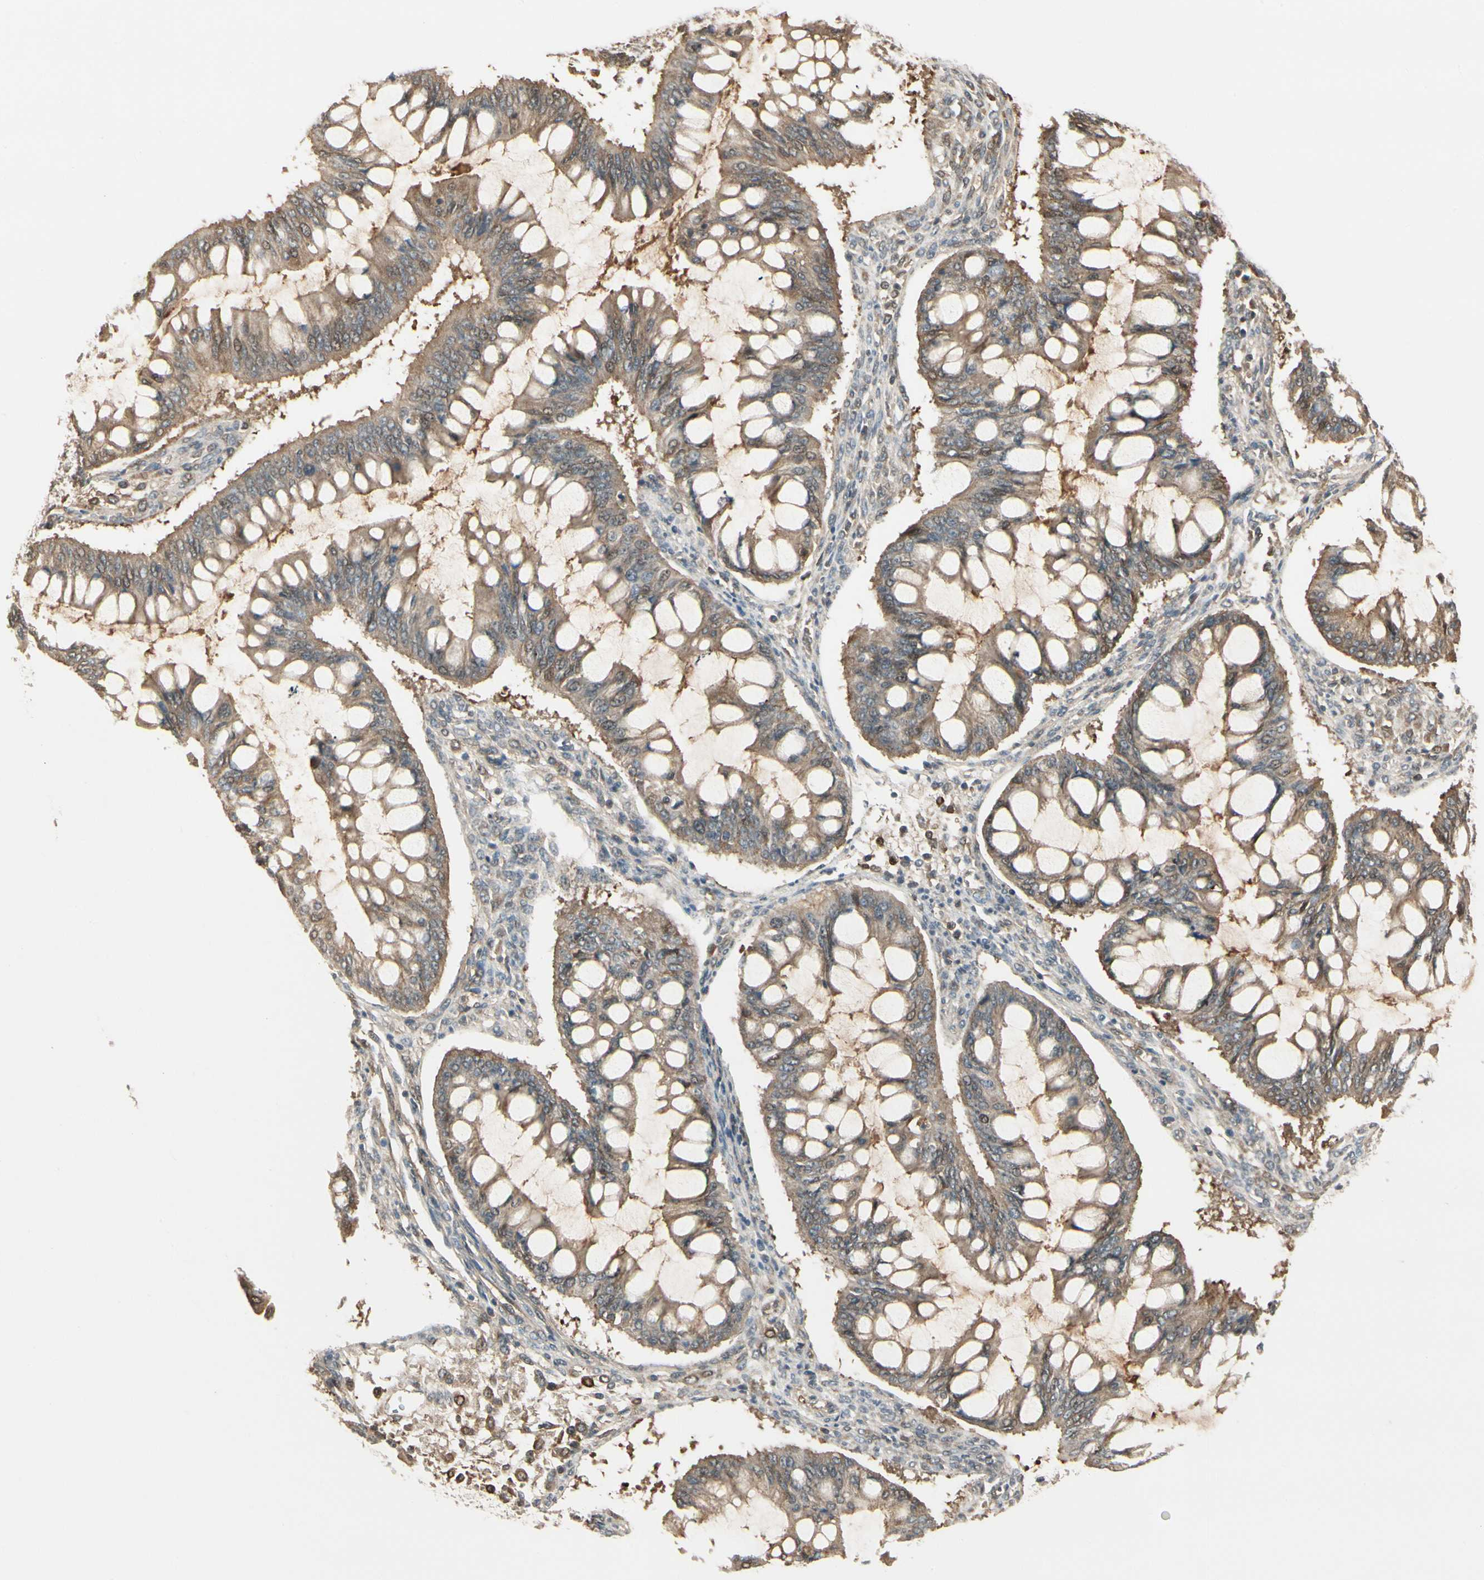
{"staining": {"intensity": "moderate", "quantity": ">75%", "location": "cytoplasmic/membranous"}, "tissue": "ovarian cancer", "cell_type": "Tumor cells", "image_type": "cancer", "snomed": [{"axis": "morphology", "description": "Cystadenocarcinoma, mucinous, NOS"}, {"axis": "topography", "description": "Ovary"}], "caption": "Tumor cells reveal medium levels of moderate cytoplasmic/membranous expression in approximately >75% of cells in human mucinous cystadenocarcinoma (ovarian).", "gene": "EVC", "patient": {"sex": "female", "age": 73}}